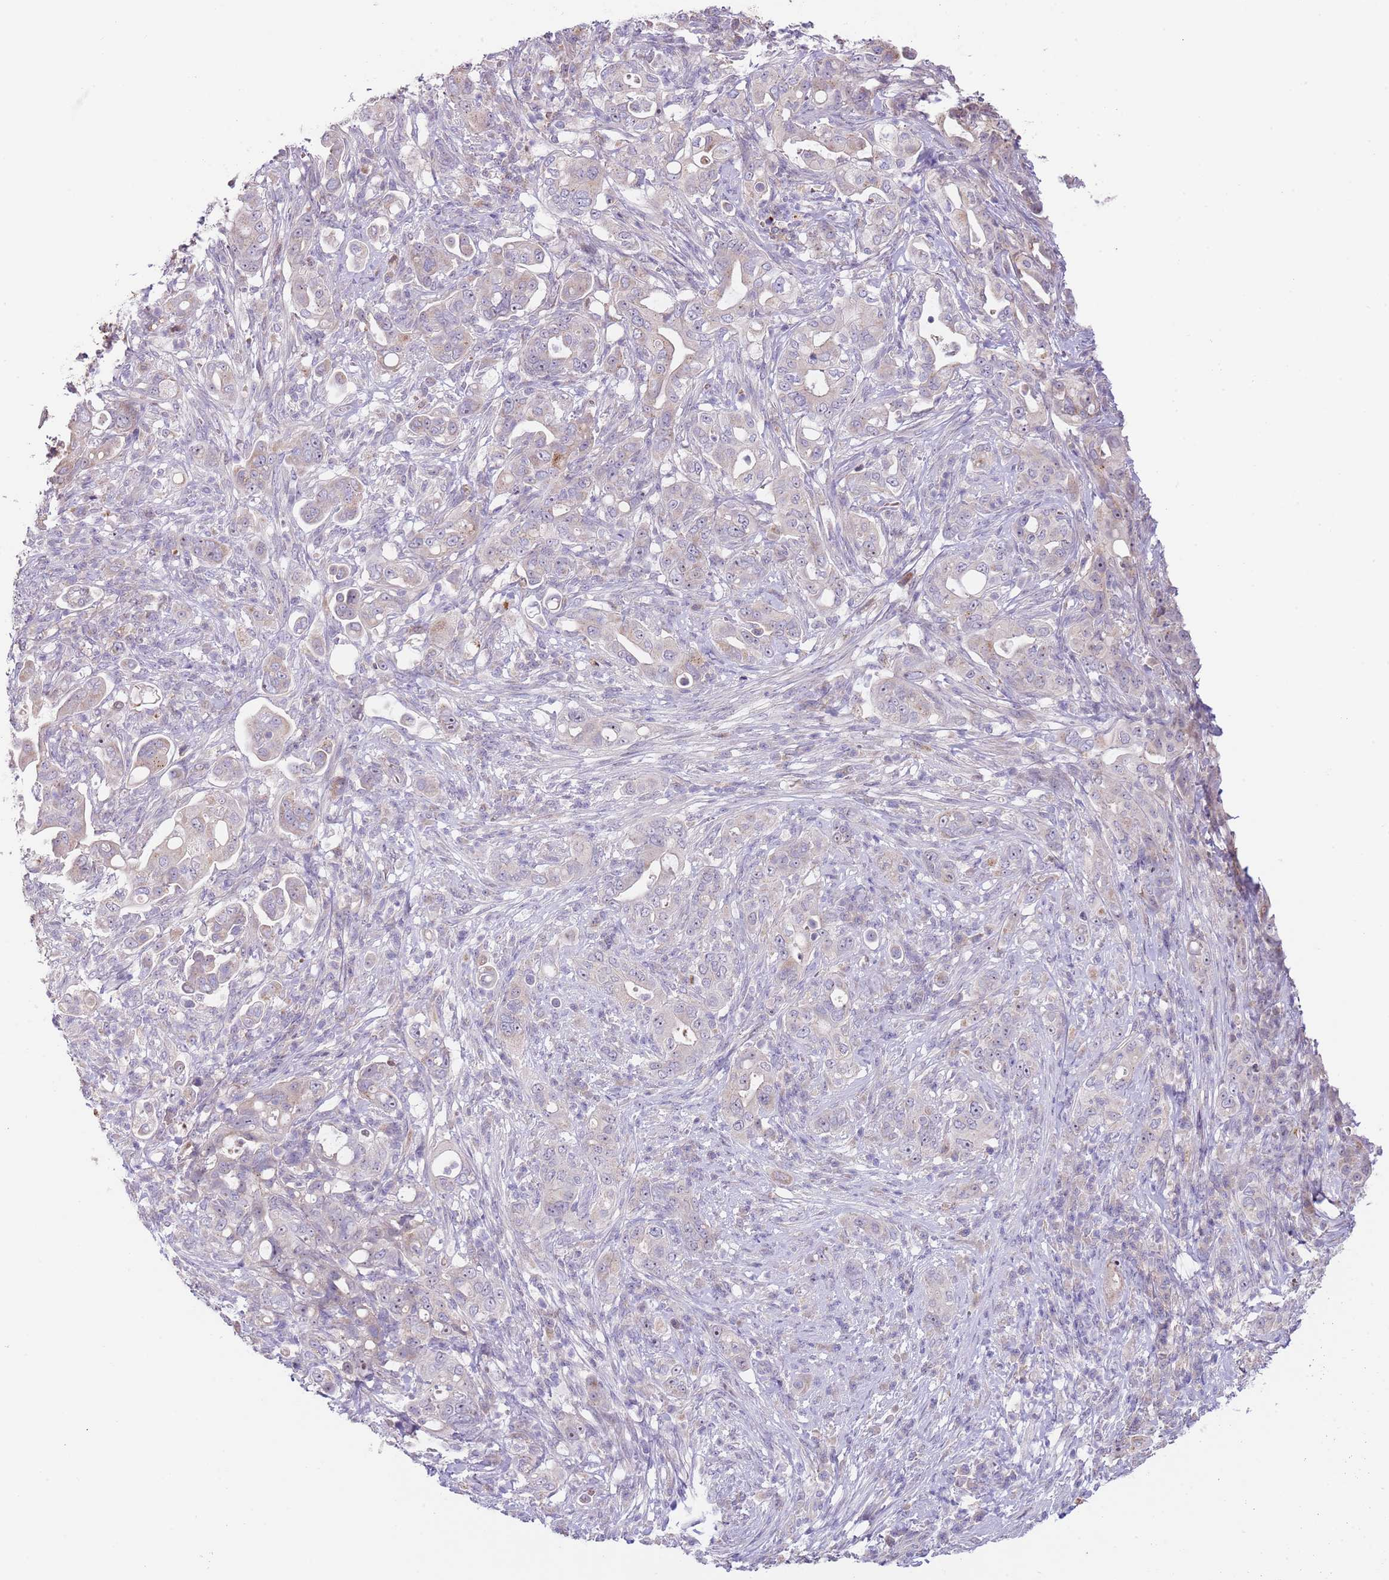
{"staining": {"intensity": "negative", "quantity": "none", "location": "none"}, "tissue": "pancreatic cancer", "cell_type": "Tumor cells", "image_type": "cancer", "snomed": [{"axis": "morphology", "description": "Normal tissue, NOS"}, {"axis": "morphology", "description": "Adenocarcinoma, NOS"}, {"axis": "topography", "description": "Lymph node"}, {"axis": "topography", "description": "Pancreas"}], "caption": "Tumor cells are negative for protein expression in human pancreatic cancer.", "gene": "AP1S2", "patient": {"sex": "female", "age": 67}}